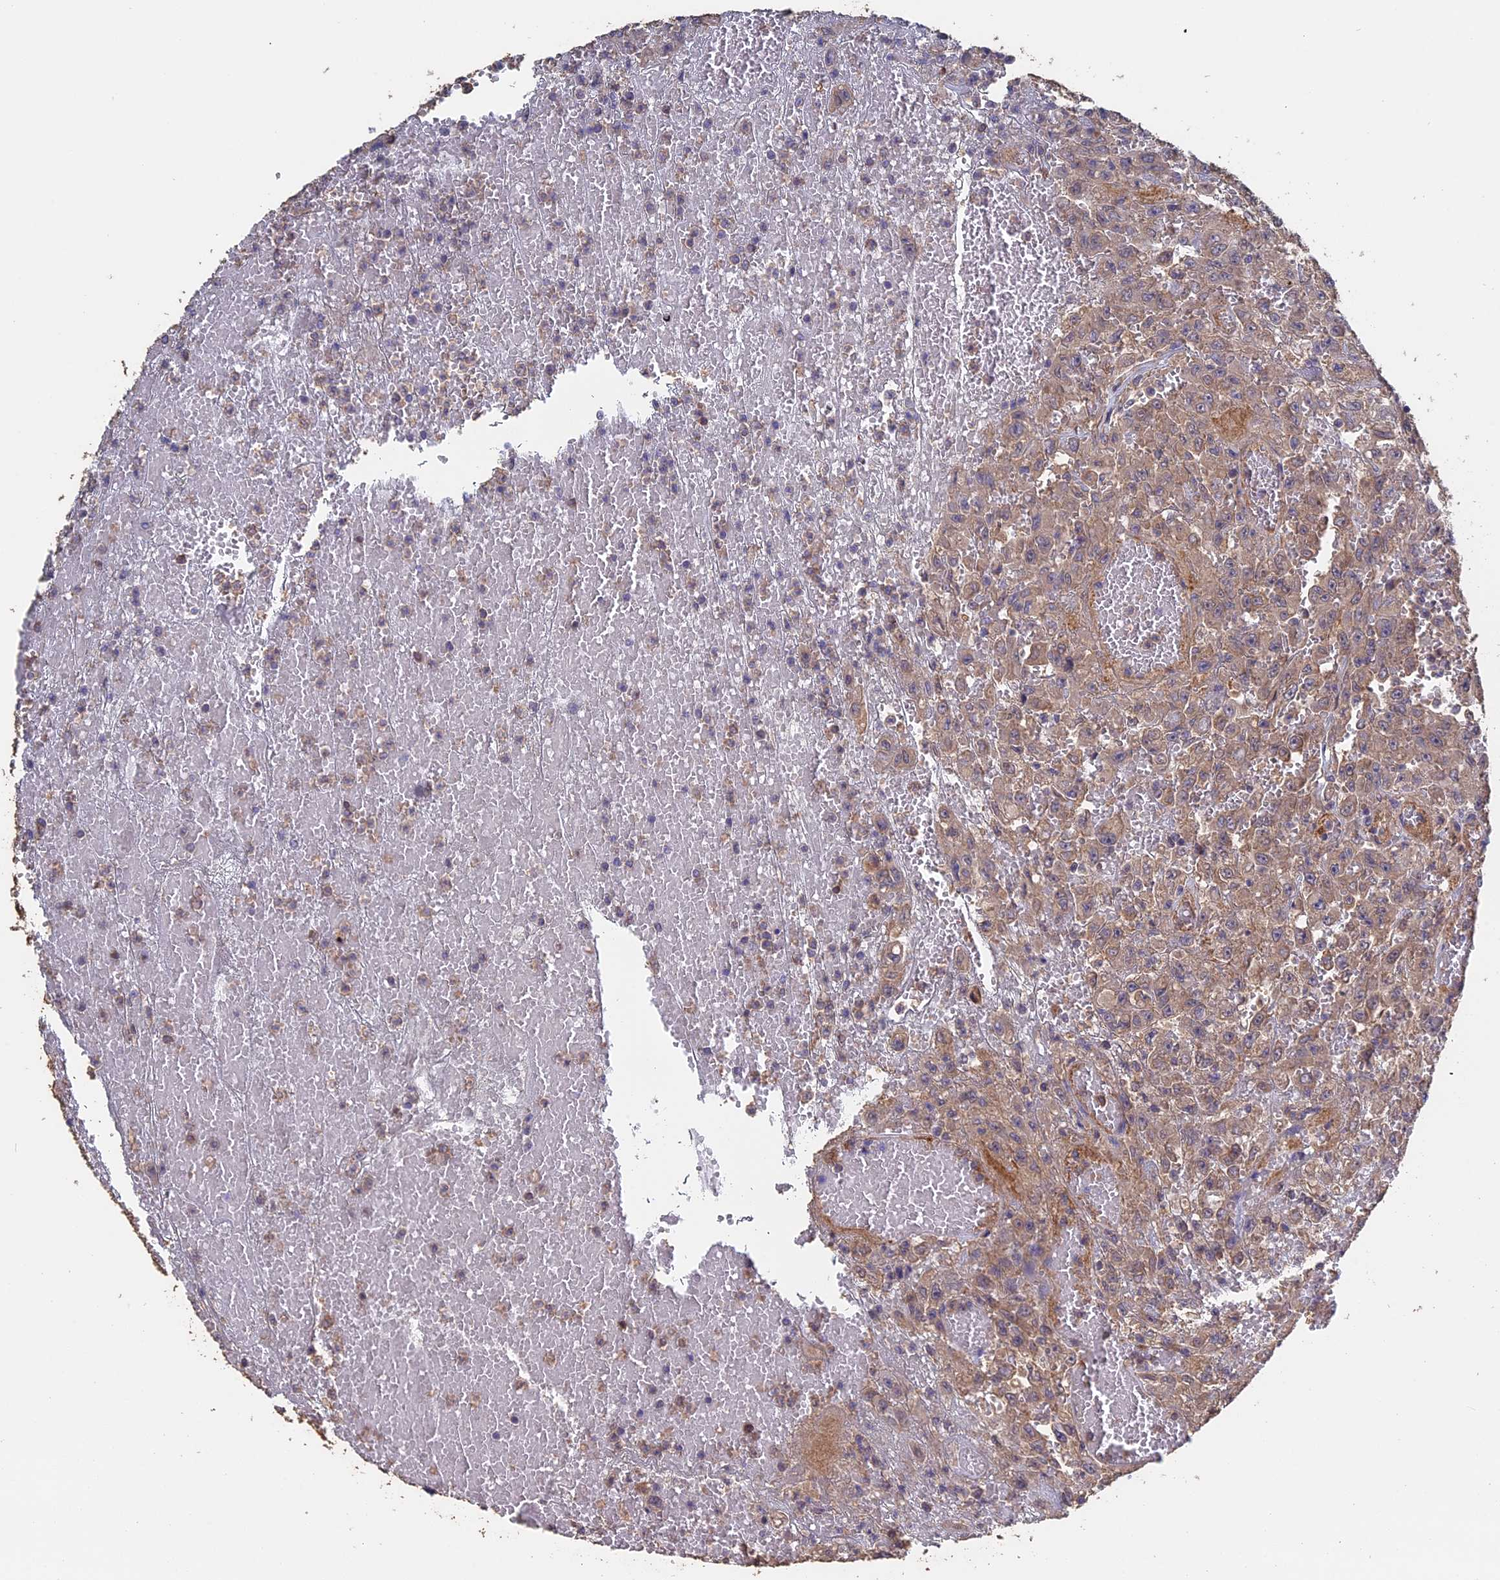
{"staining": {"intensity": "weak", "quantity": ">75%", "location": "cytoplasmic/membranous"}, "tissue": "urothelial cancer", "cell_type": "Tumor cells", "image_type": "cancer", "snomed": [{"axis": "morphology", "description": "Urothelial carcinoma, High grade"}, {"axis": "topography", "description": "Urinary bladder"}], "caption": "High-grade urothelial carcinoma stained with a brown dye exhibits weak cytoplasmic/membranous positive positivity in approximately >75% of tumor cells.", "gene": "PIGQ", "patient": {"sex": "male", "age": 46}}